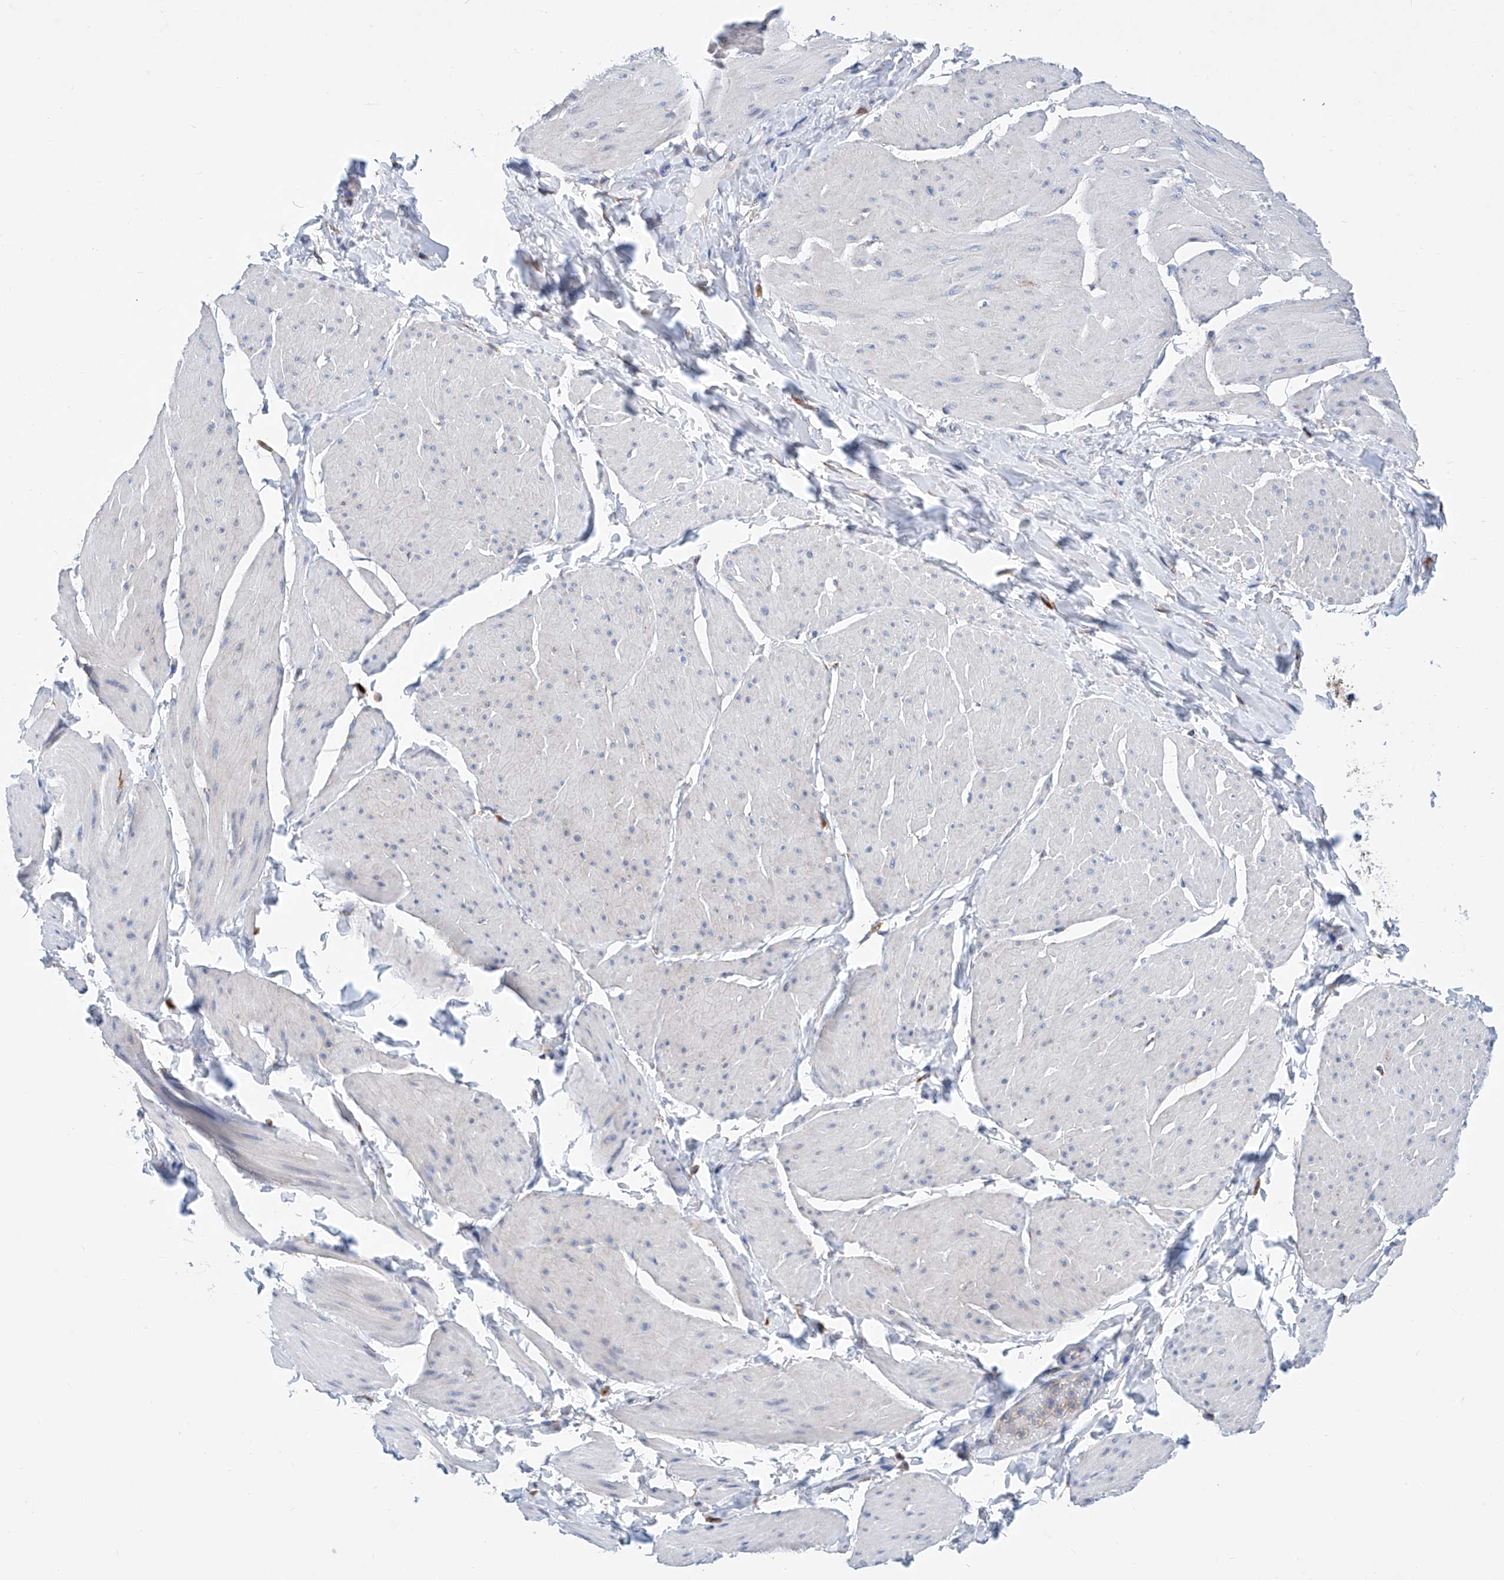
{"staining": {"intensity": "negative", "quantity": "none", "location": "none"}, "tissue": "smooth muscle", "cell_type": "Smooth muscle cells", "image_type": "normal", "snomed": [{"axis": "morphology", "description": "Urothelial carcinoma, High grade"}, {"axis": "topography", "description": "Urinary bladder"}], "caption": "This is an immunohistochemistry (IHC) image of normal human smooth muscle. There is no expression in smooth muscle cells.", "gene": "MAD2L1", "patient": {"sex": "male", "age": 46}}